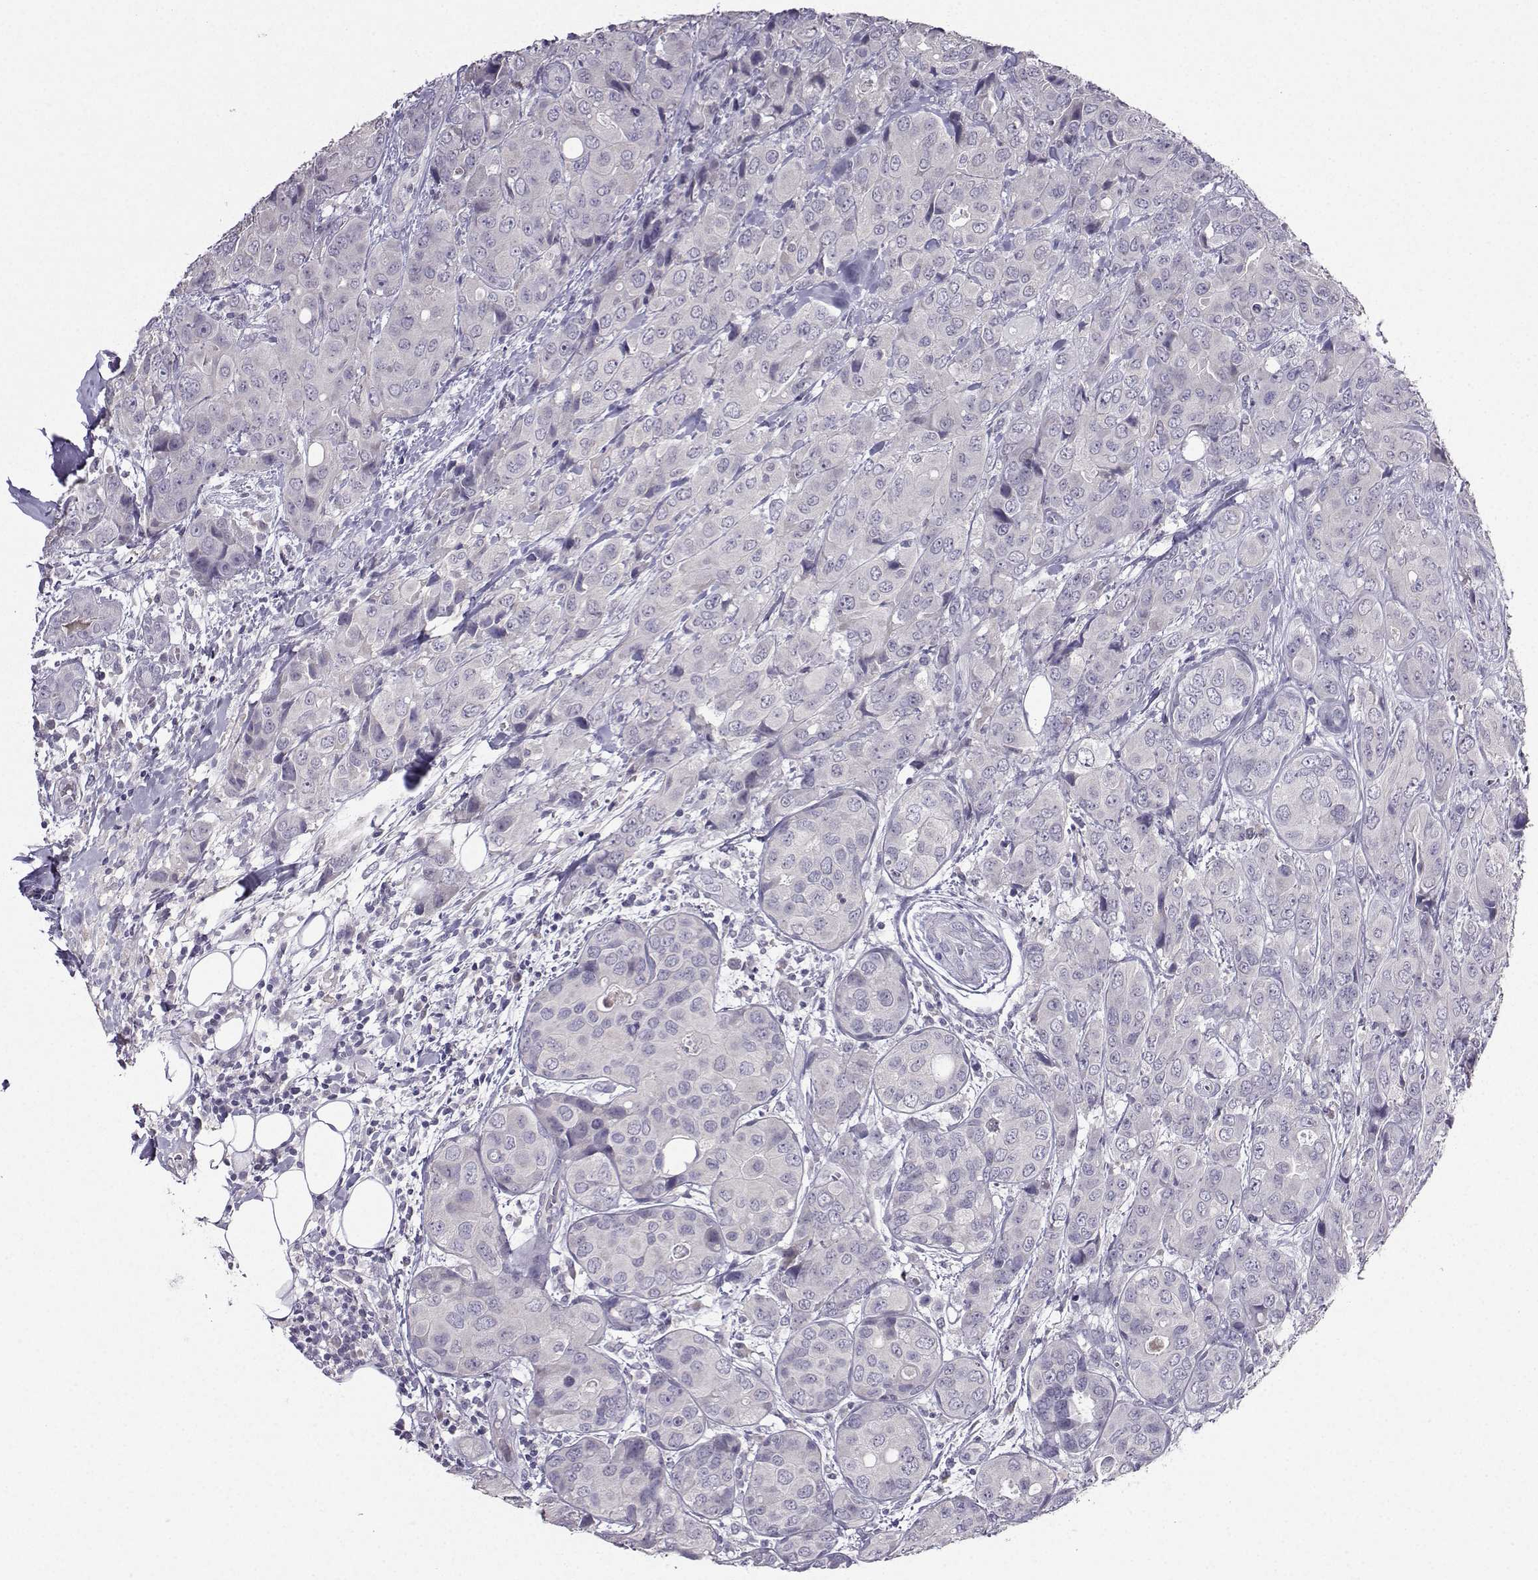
{"staining": {"intensity": "negative", "quantity": "none", "location": "none"}, "tissue": "breast cancer", "cell_type": "Tumor cells", "image_type": "cancer", "snomed": [{"axis": "morphology", "description": "Duct carcinoma"}, {"axis": "topography", "description": "Breast"}], "caption": "A micrograph of breast infiltrating ductal carcinoma stained for a protein exhibits no brown staining in tumor cells.", "gene": "CRYBB1", "patient": {"sex": "female", "age": 43}}